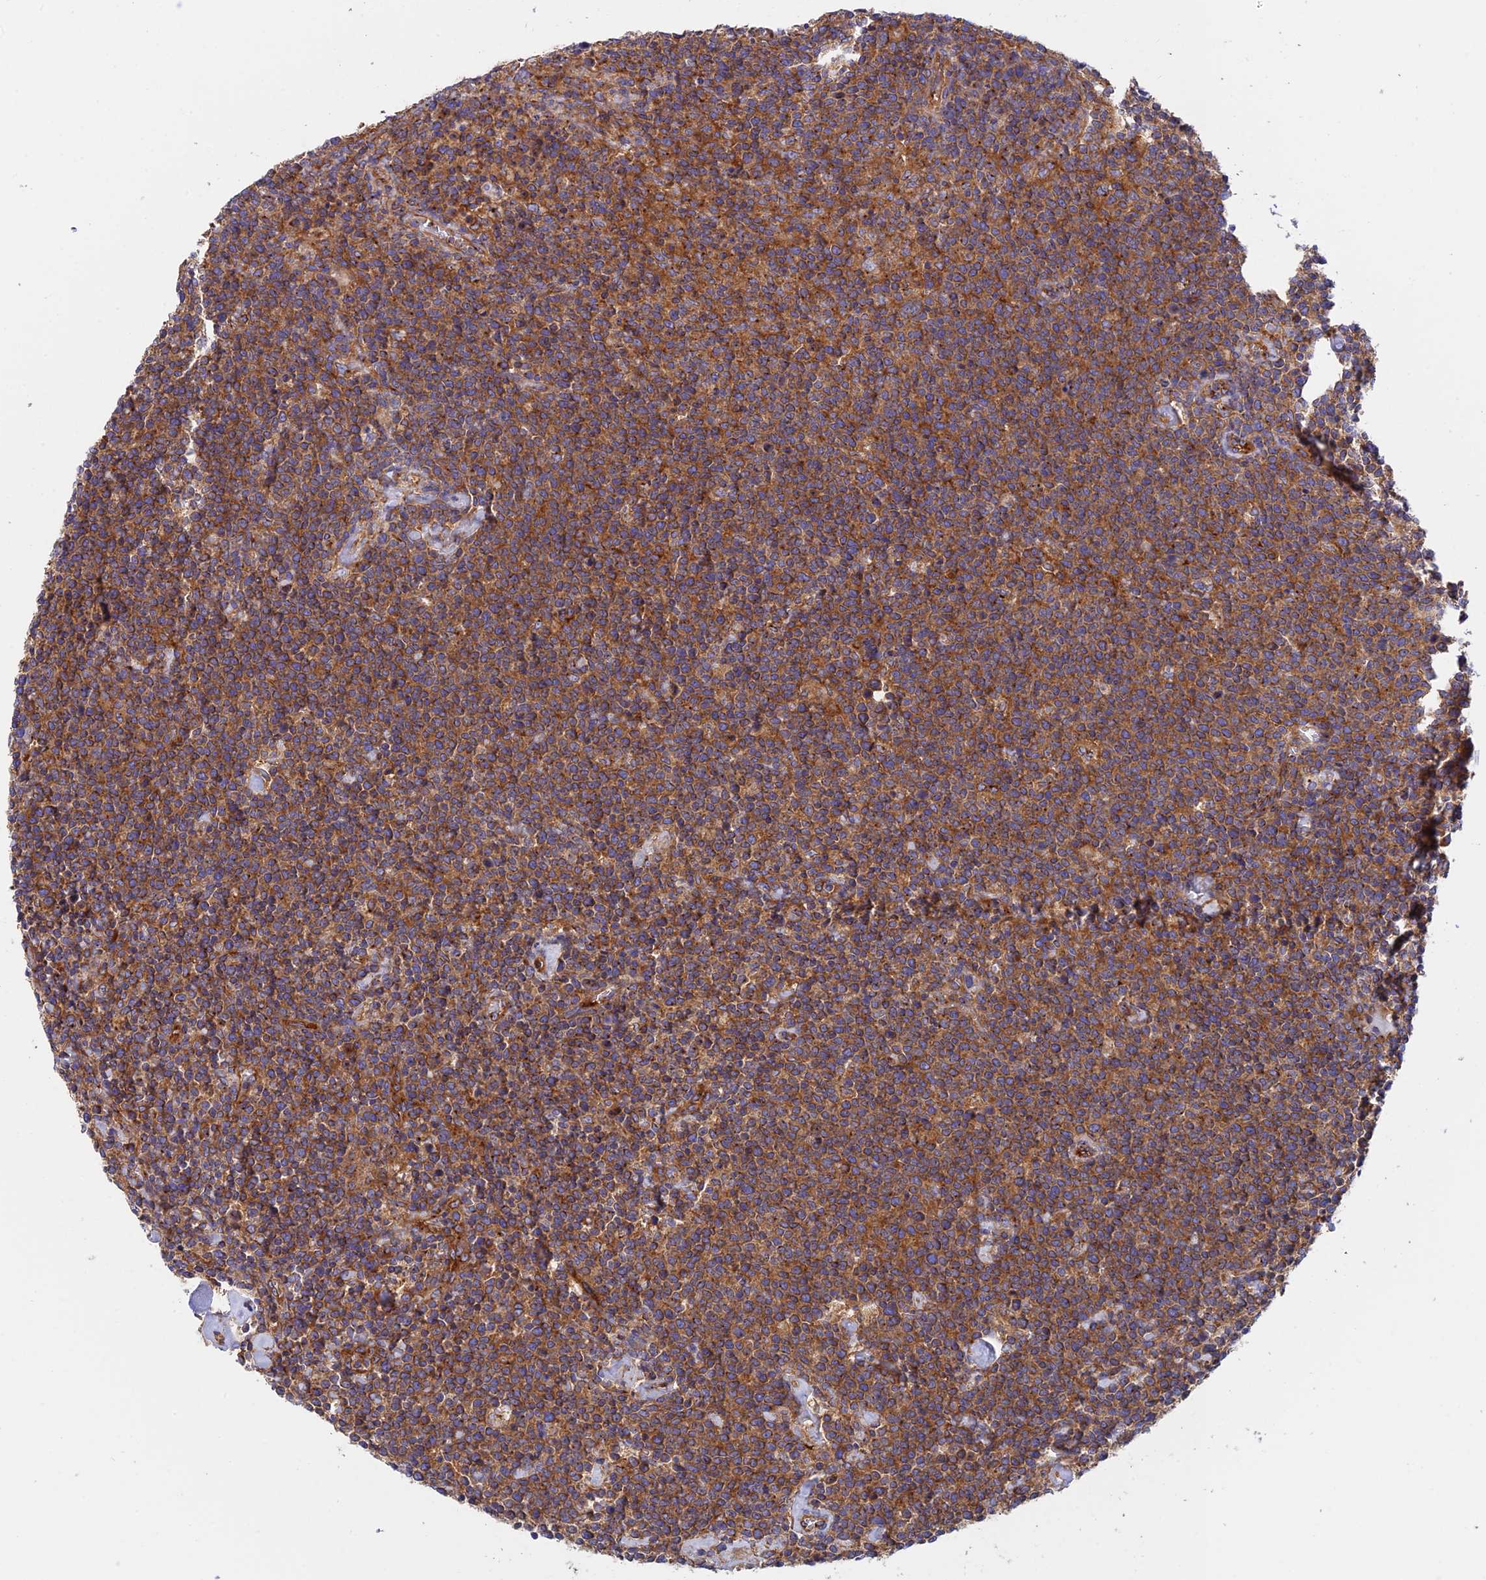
{"staining": {"intensity": "moderate", "quantity": ">75%", "location": "cytoplasmic/membranous"}, "tissue": "lymphoma", "cell_type": "Tumor cells", "image_type": "cancer", "snomed": [{"axis": "morphology", "description": "Malignant lymphoma, non-Hodgkin's type, High grade"}, {"axis": "topography", "description": "Lymph node"}], "caption": "Protein staining of high-grade malignant lymphoma, non-Hodgkin's type tissue exhibits moderate cytoplasmic/membranous expression in about >75% of tumor cells. (DAB IHC, brown staining for protein, blue staining for nuclei).", "gene": "DCTN2", "patient": {"sex": "male", "age": 61}}